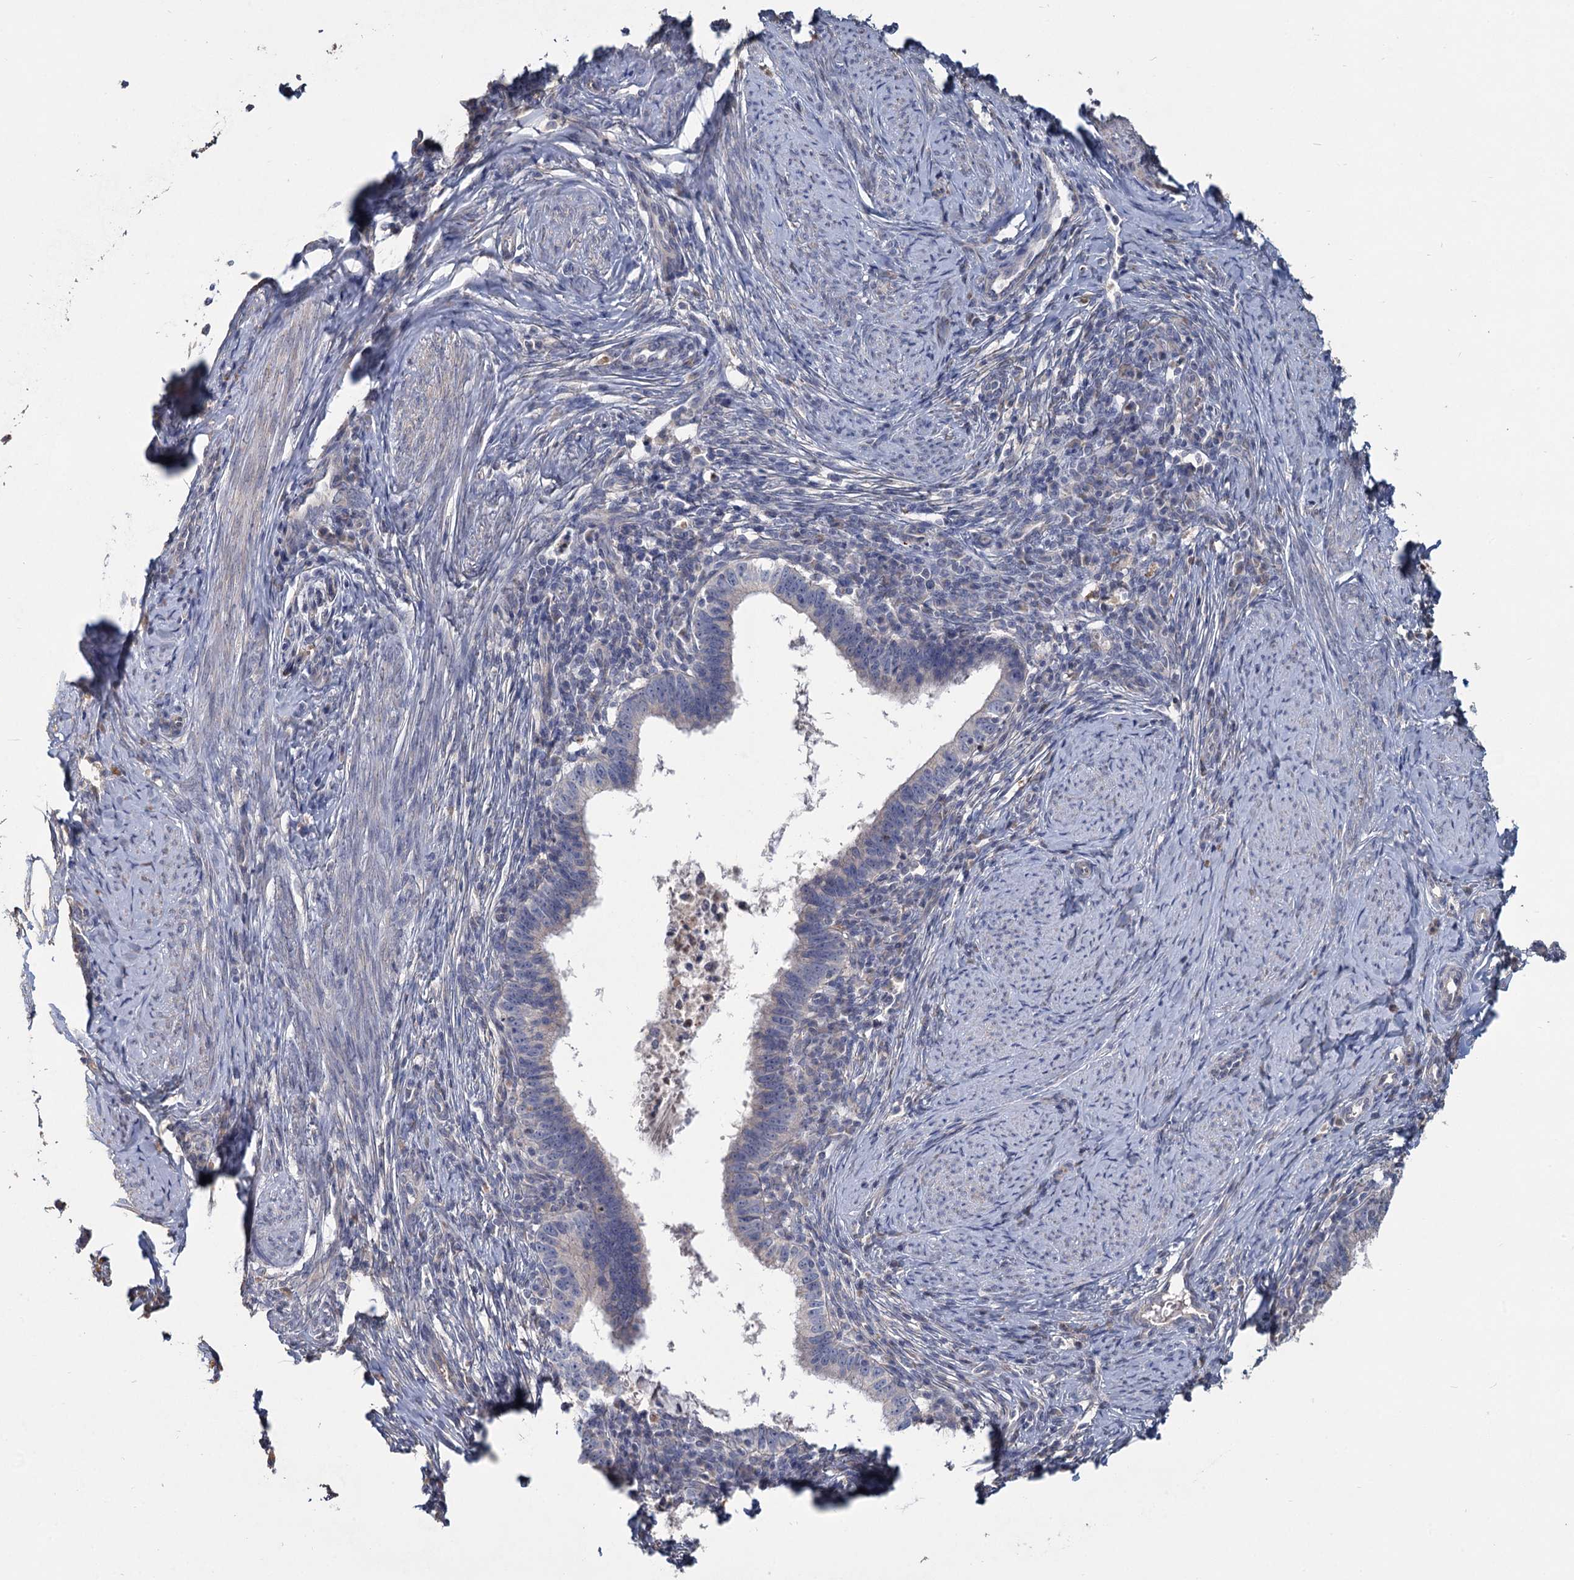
{"staining": {"intensity": "negative", "quantity": "none", "location": "none"}, "tissue": "cervical cancer", "cell_type": "Tumor cells", "image_type": "cancer", "snomed": [{"axis": "morphology", "description": "Adenocarcinoma, NOS"}, {"axis": "topography", "description": "Cervix"}], "caption": "Tumor cells are negative for protein expression in human cervical cancer (adenocarcinoma). (Stains: DAB immunohistochemistry with hematoxylin counter stain, Microscopy: brightfield microscopy at high magnification).", "gene": "HES2", "patient": {"sex": "female", "age": 36}}